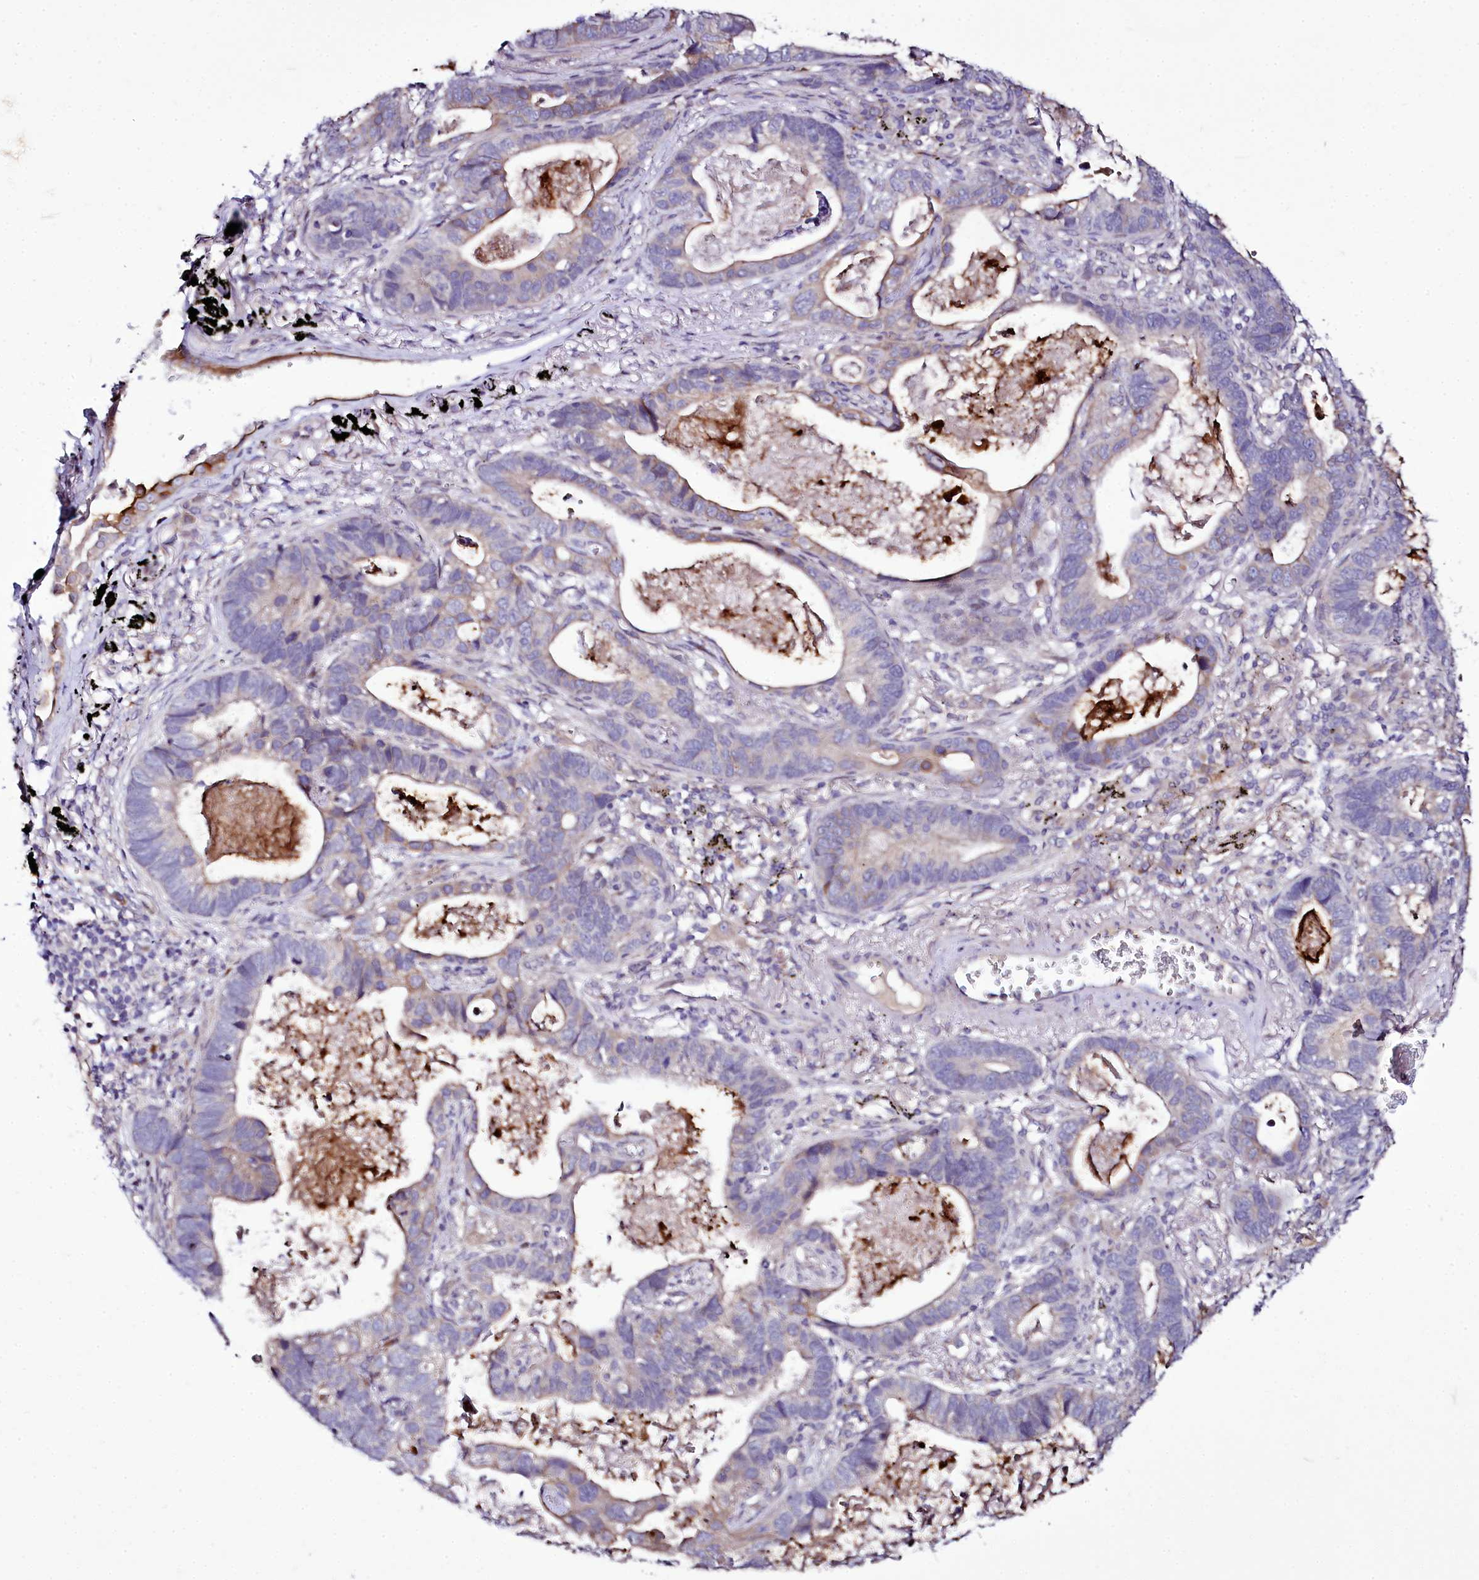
{"staining": {"intensity": "weak", "quantity": "<25%", "location": "cytoplasmic/membranous"}, "tissue": "lung cancer", "cell_type": "Tumor cells", "image_type": "cancer", "snomed": [{"axis": "morphology", "description": "Adenocarcinoma, NOS"}, {"axis": "topography", "description": "Lung"}], "caption": "A histopathology image of human lung cancer is negative for staining in tumor cells. (DAB IHC visualized using brightfield microscopy, high magnification).", "gene": "ZC3H12C", "patient": {"sex": "male", "age": 67}}